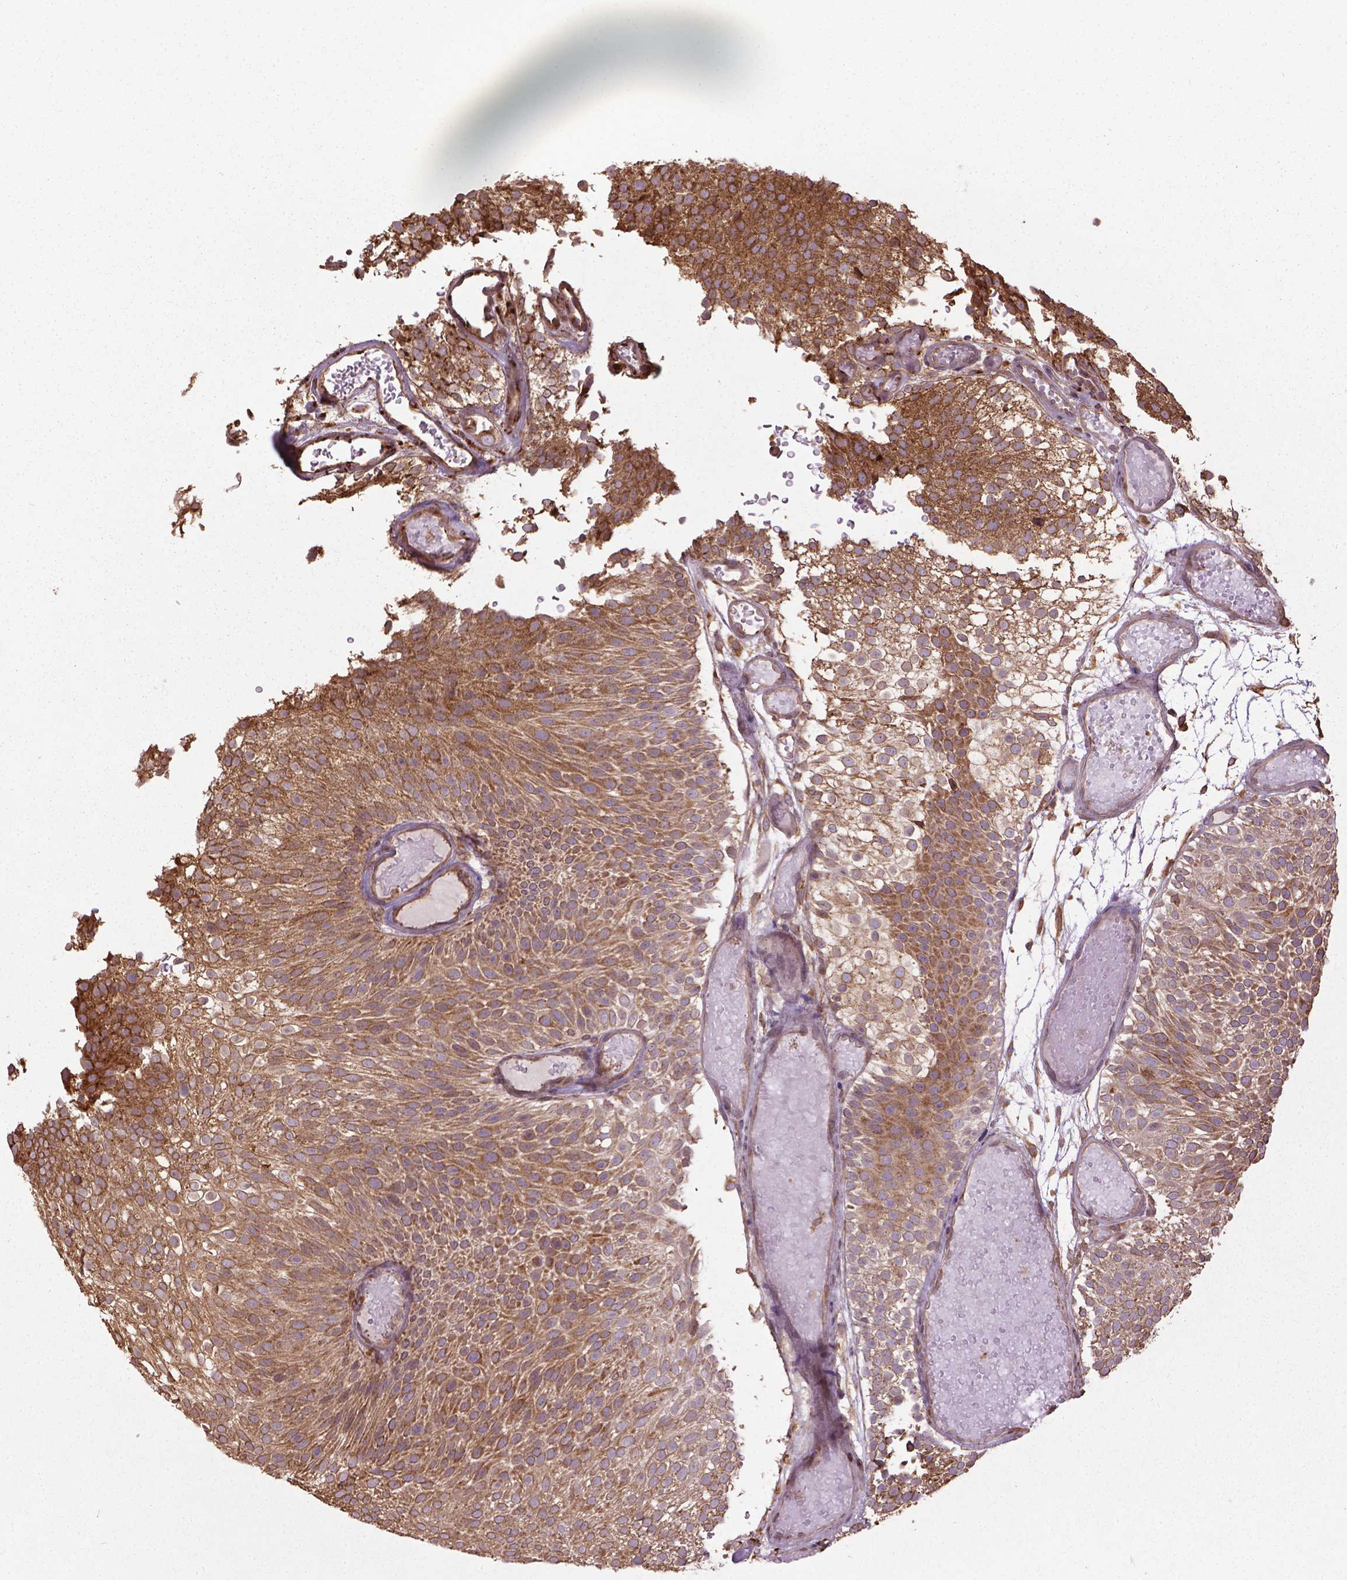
{"staining": {"intensity": "moderate", "quantity": ">75%", "location": "cytoplasmic/membranous"}, "tissue": "urothelial cancer", "cell_type": "Tumor cells", "image_type": "cancer", "snomed": [{"axis": "morphology", "description": "Urothelial carcinoma, Low grade"}, {"axis": "topography", "description": "Urinary bladder"}], "caption": "A micrograph of human low-grade urothelial carcinoma stained for a protein shows moderate cytoplasmic/membranous brown staining in tumor cells.", "gene": "GAS1", "patient": {"sex": "male", "age": 78}}